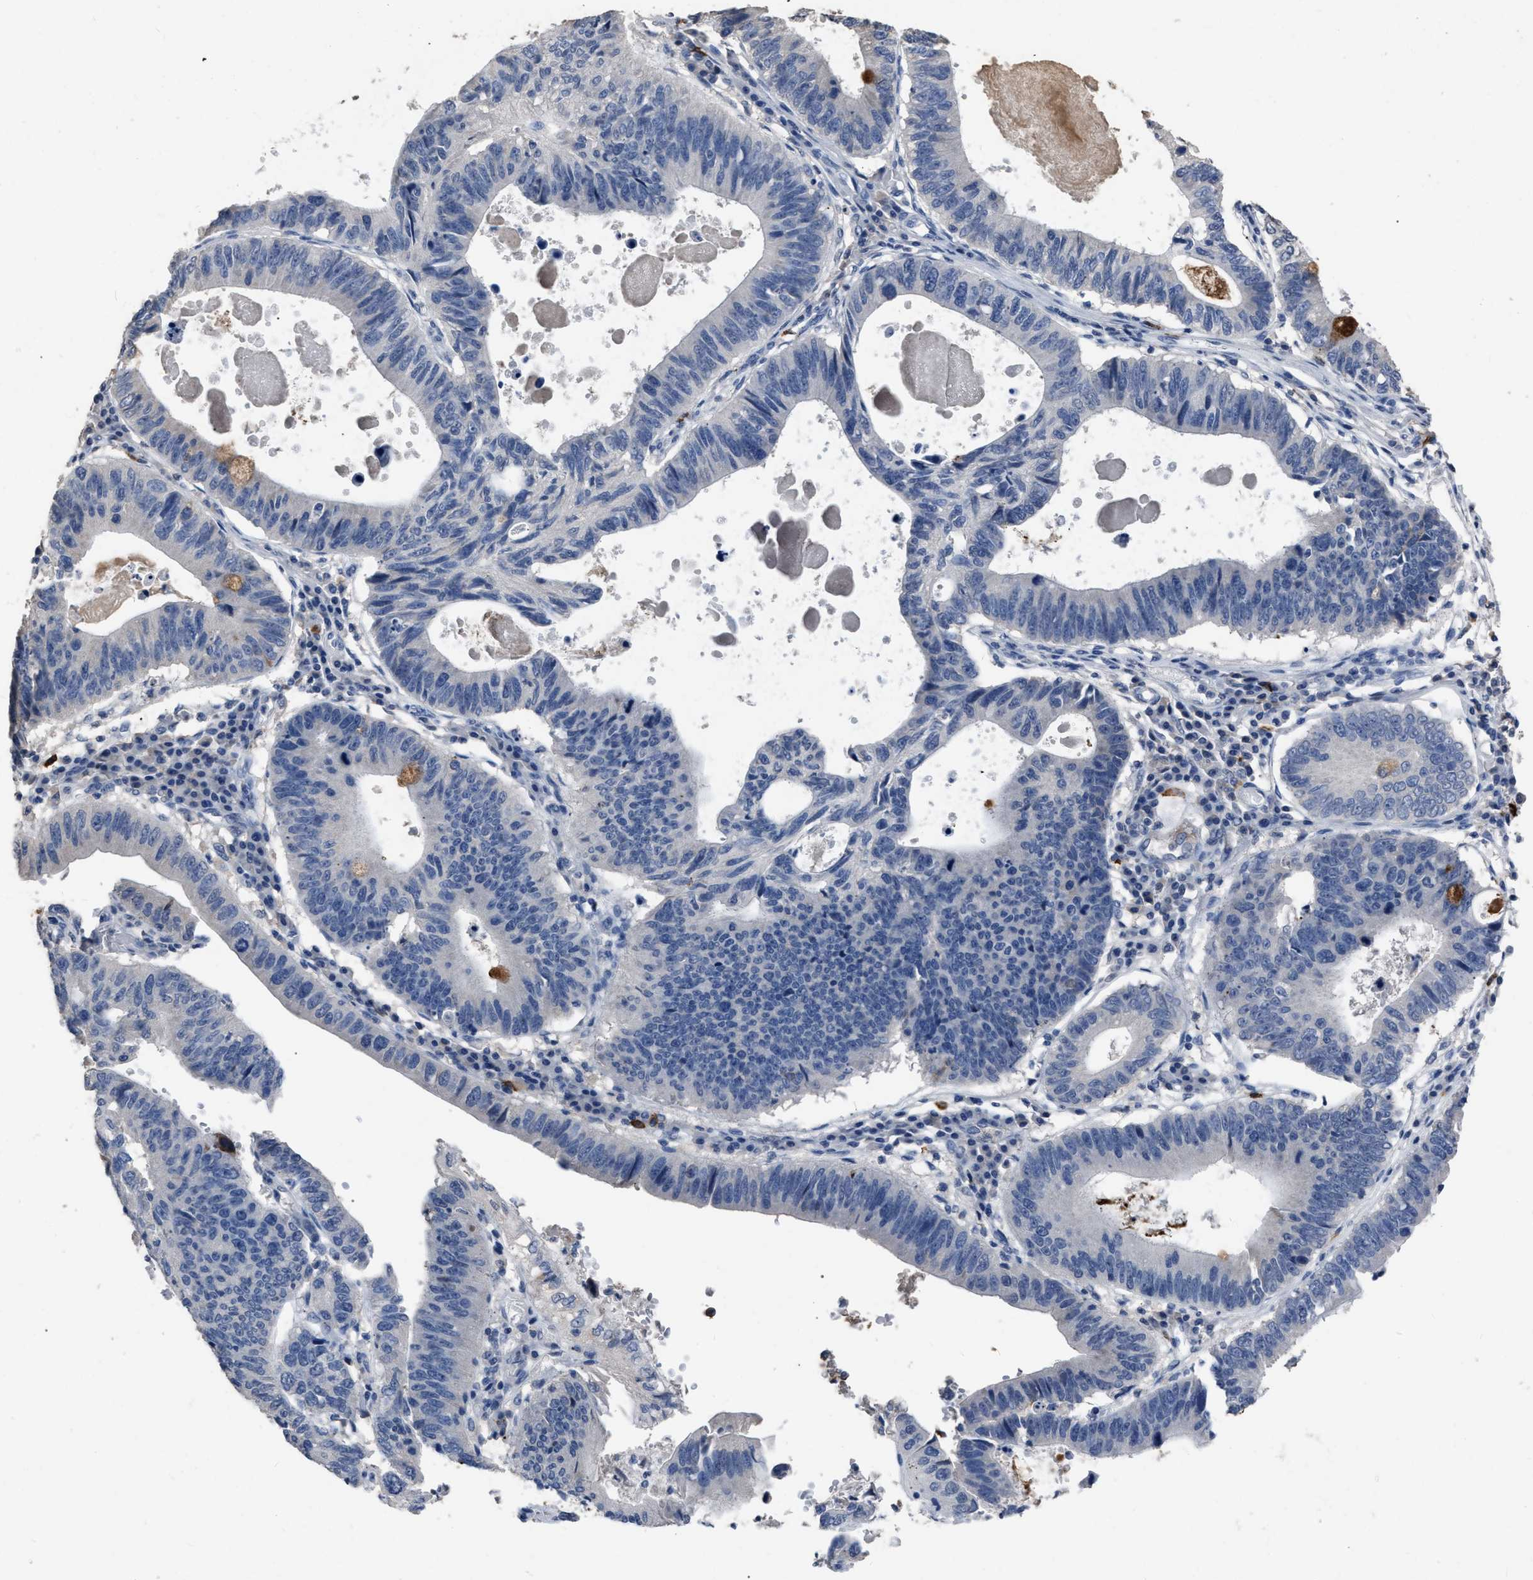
{"staining": {"intensity": "strong", "quantity": "<25%", "location": "cytoplasmic/membranous"}, "tissue": "stomach cancer", "cell_type": "Tumor cells", "image_type": "cancer", "snomed": [{"axis": "morphology", "description": "Adenocarcinoma, NOS"}, {"axis": "topography", "description": "Stomach"}], "caption": "Immunohistochemistry staining of adenocarcinoma (stomach), which reveals medium levels of strong cytoplasmic/membranous expression in approximately <25% of tumor cells indicating strong cytoplasmic/membranous protein positivity. The staining was performed using DAB (3,3'-diaminobenzidine) (brown) for protein detection and nuclei were counterstained in hematoxylin (blue).", "gene": "HABP2", "patient": {"sex": "male", "age": 59}}